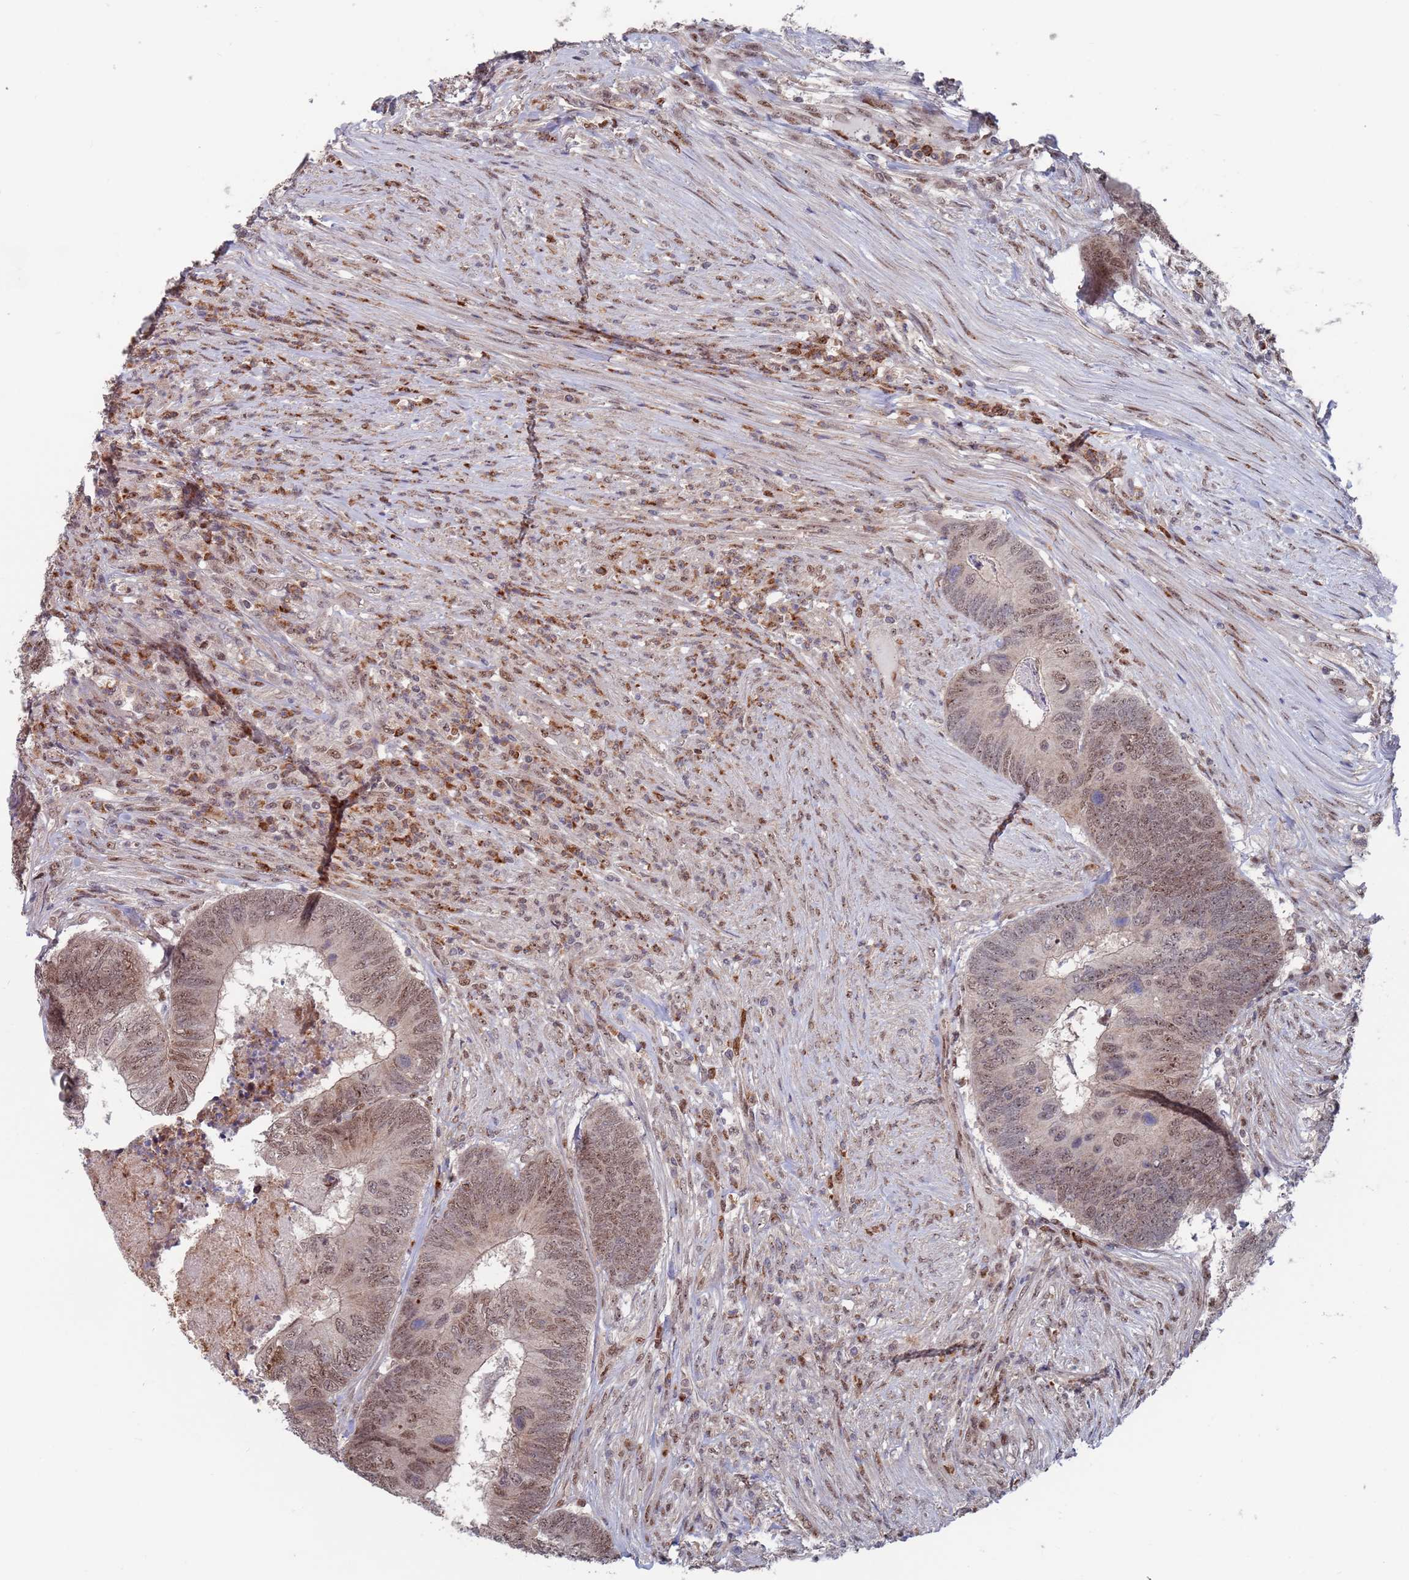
{"staining": {"intensity": "moderate", "quantity": ">75%", "location": "nuclear"}, "tissue": "colorectal cancer", "cell_type": "Tumor cells", "image_type": "cancer", "snomed": [{"axis": "morphology", "description": "Adenocarcinoma, NOS"}, {"axis": "topography", "description": "Colon"}], "caption": "DAB (3,3'-diaminobenzidine) immunohistochemical staining of human colorectal adenocarcinoma displays moderate nuclear protein positivity in approximately >75% of tumor cells.", "gene": "RPP25", "patient": {"sex": "female", "age": 67}}